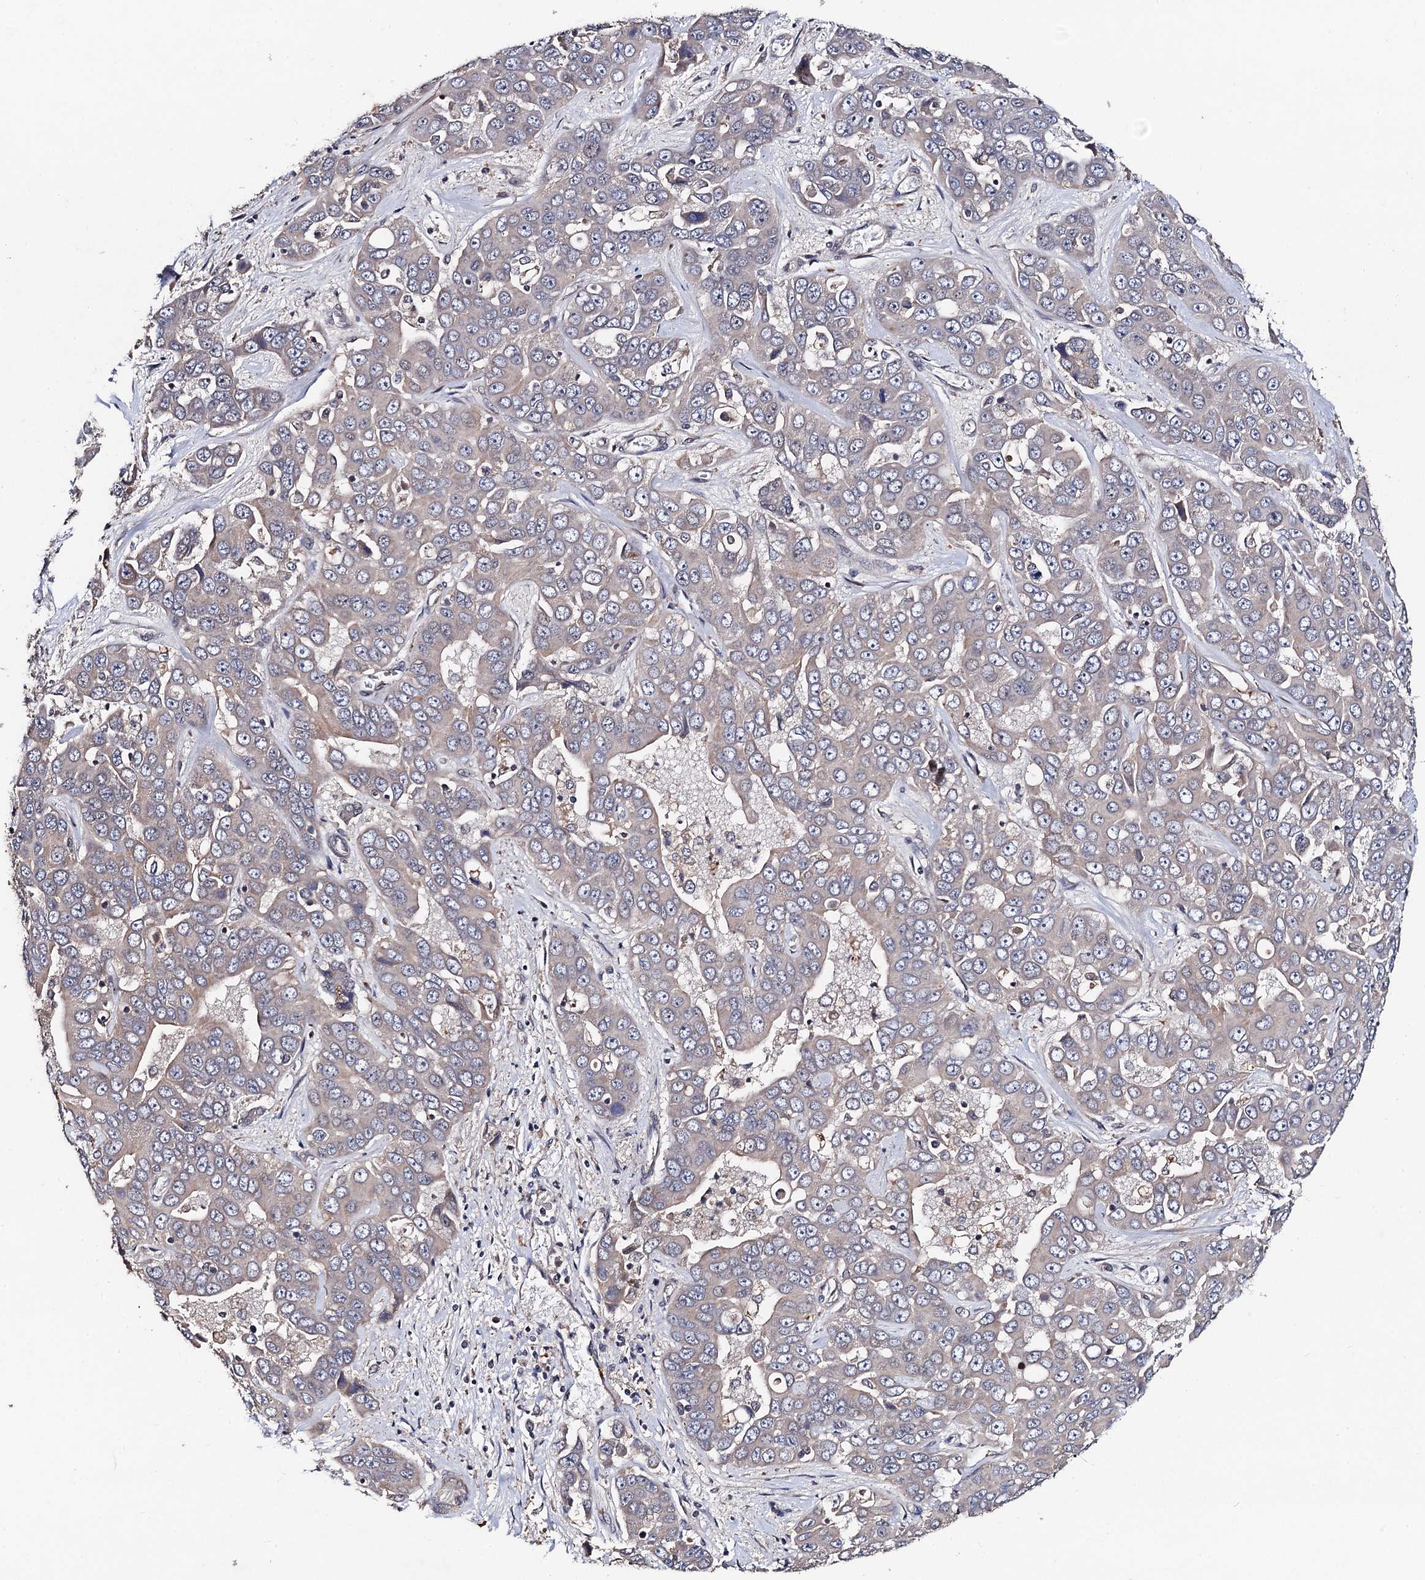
{"staining": {"intensity": "negative", "quantity": "none", "location": "none"}, "tissue": "liver cancer", "cell_type": "Tumor cells", "image_type": "cancer", "snomed": [{"axis": "morphology", "description": "Cholangiocarcinoma"}, {"axis": "topography", "description": "Liver"}], "caption": "Tumor cells show no significant protein staining in liver cancer.", "gene": "PPTC7", "patient": {"sex": "female", "age": 52}}